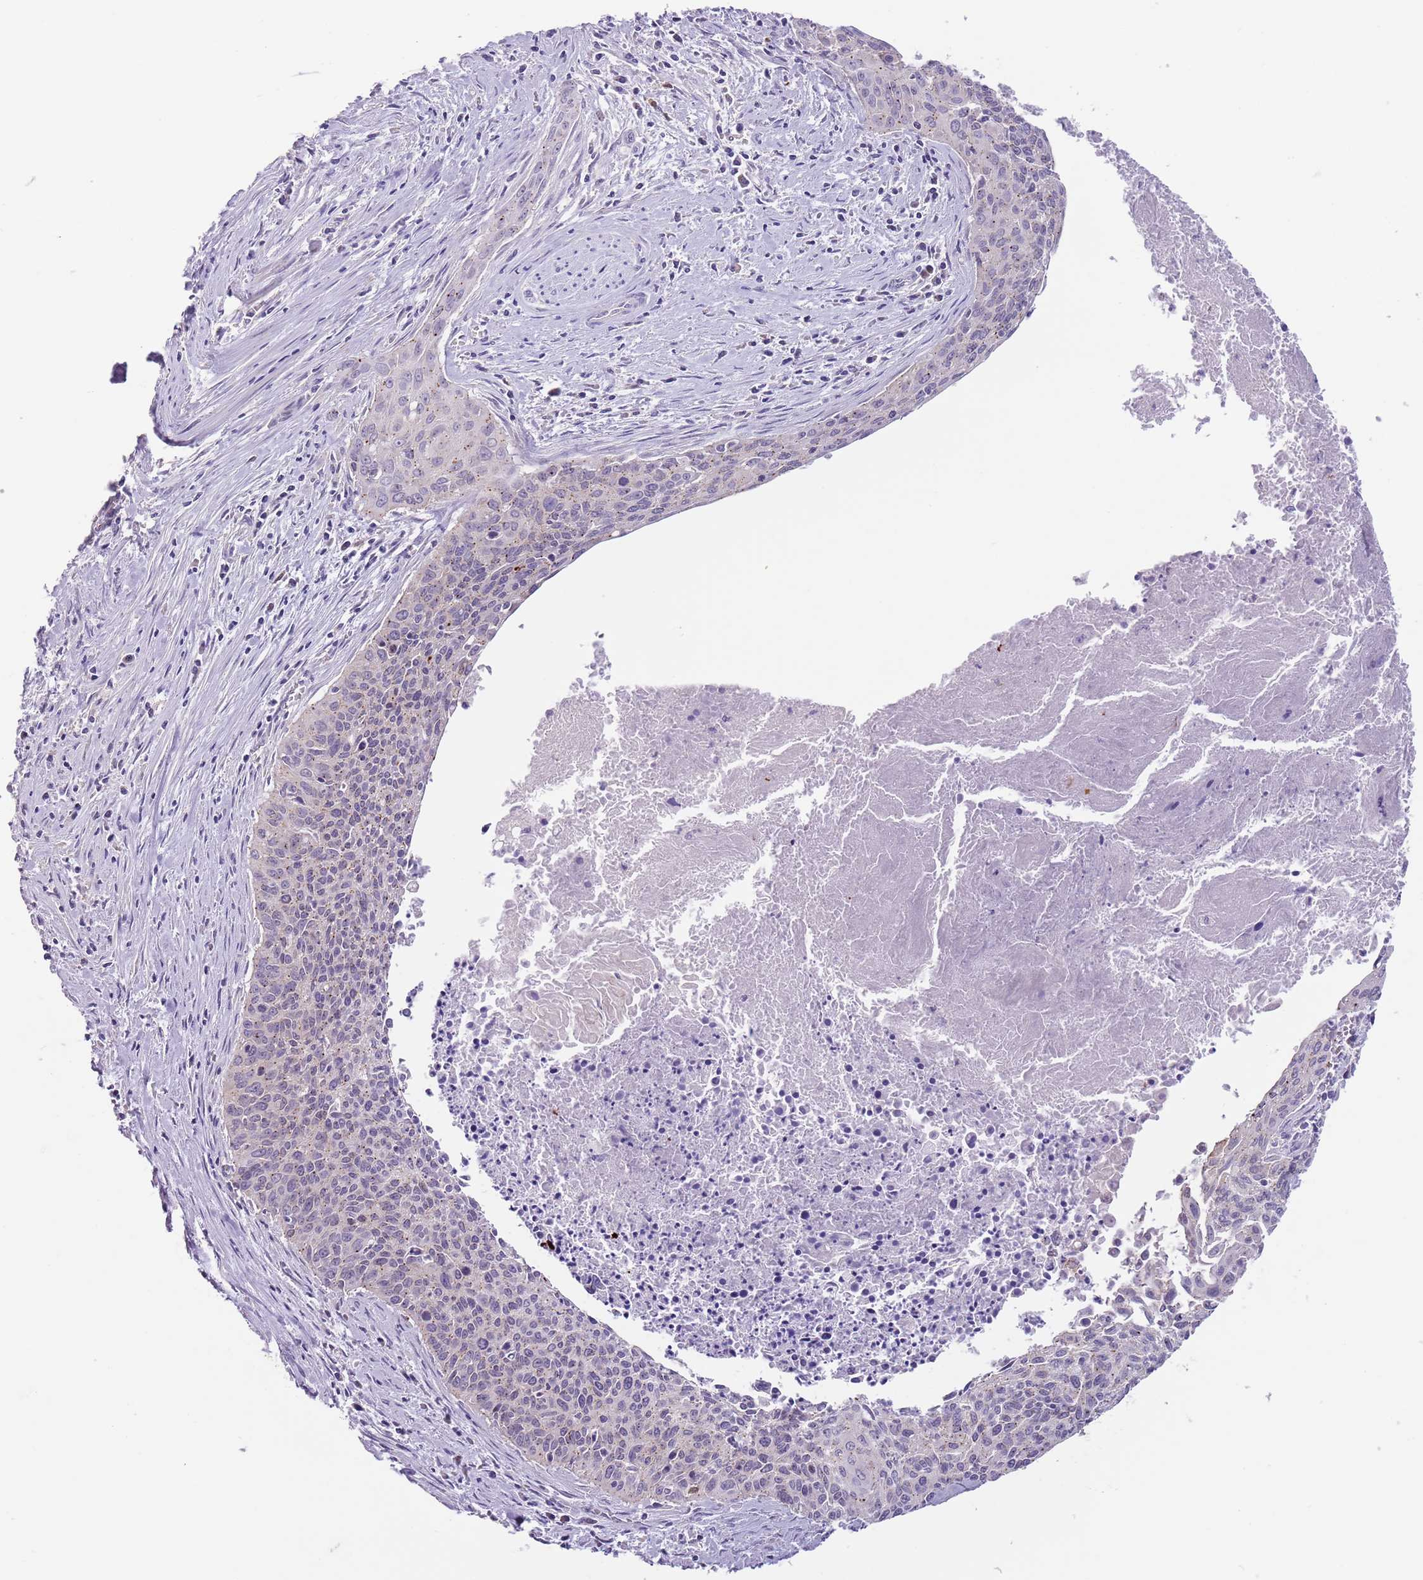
{"staining": {"intensity": "negative", "quantity": "none", "location": "none"}, "tissue": "cervical cancer", "cell_type": "Tumor cells", "image_type": "cancer", "snomed": [{"axis": "morphology", "description": "Squamous cell carcinoma, NOS"}, {"axis": "topography", "description": "Cervix"}], "caption": "A photomicrograph of human squamous cell carcinoma (cervical) is negative for staining in tumor cells. The staining is performed using DAB (3,3'-diaminobenzidine) brown chromogen with nuclei counter-stained in using hematoxylin.", "gene": "PFKFB2", "patient": {"sex": "female", "age": 55}}